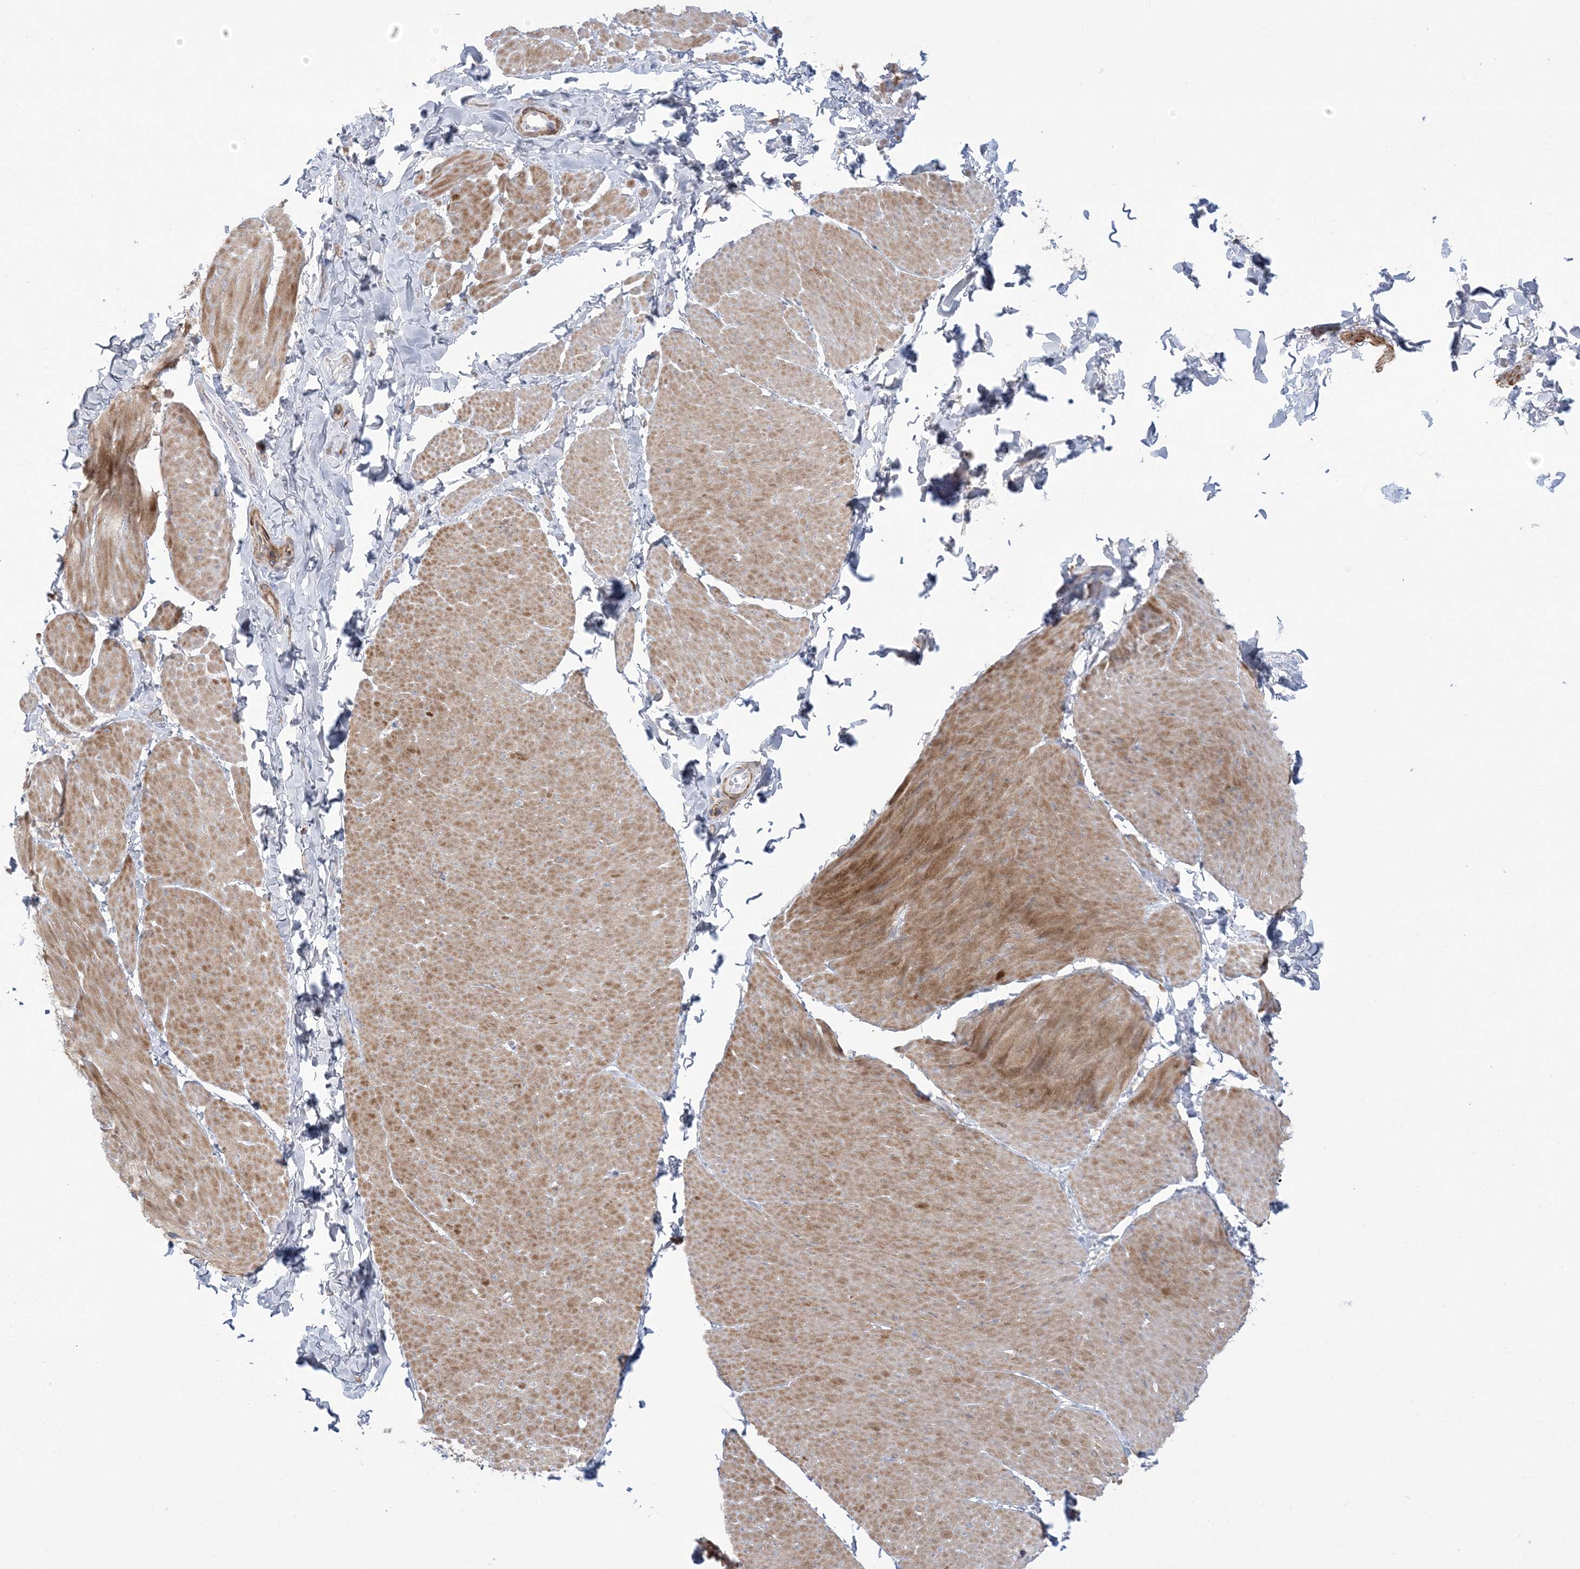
{"staining": {"intensity": "moderate", "quantity": ">75%", "location": "cytoplasmic/membranous"}, "tissue": "smooth muscle", "cell_type": "Smooth muscle cells", "image_type": "normal", "snomed": [{"axis": "morphology", "description": "Urothelial carcinoma, High grade"}, {"axis": "topography", "description": "Urinary bladder"}], "caption": "The photomicrograph exhibits staining of normal smooth muscle, revealing moderate cytoplasmic/membranous protein staining (brown color) within smooth muscle cells. (Brightfield microscopy of DAB IHC at high magnification).", "gene": "ARHGAP30", "patient": {"sex": "male", "age": 46}}